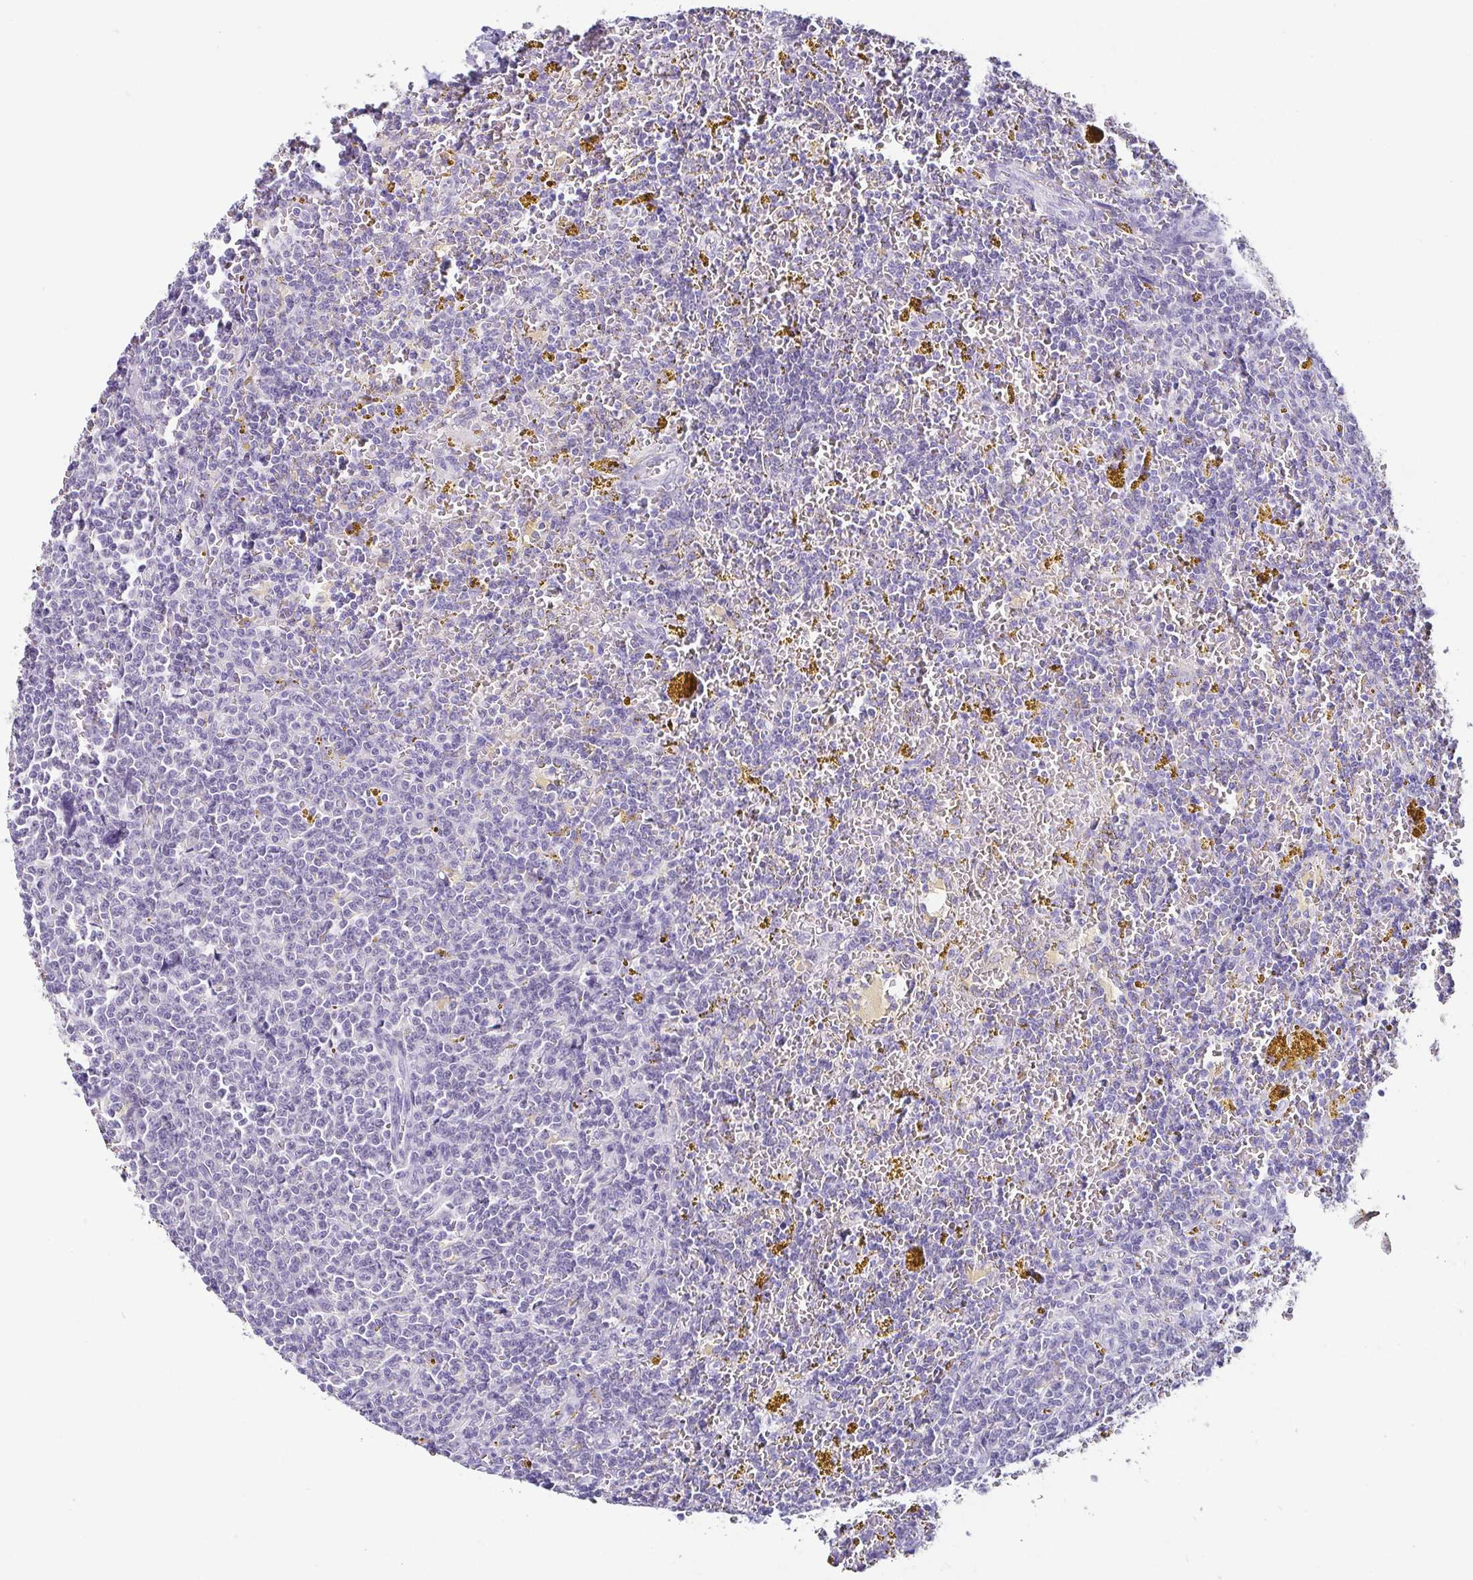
{"staining": {"intensity": "negative", "quantity": "none", "location": "none"}, "tissue": "lymphoma", "cell_type": "Tumor cells", "image_type": "cancer", "snomed": [{"axis": "morphology", "description": "Malignant lymphoma, non-Hodgkin's type, Low grade"}, {"axis": "topography", "description": "Spleen"}, {"axis": "topography", "description": "Lymph node"}], "caption": "DAB (3,3'-diaminobenzidine) immunohistochemical staining of human malignant lymphoma, non-Hodgkin's type (low-grade) displays no significant staining in tumor cells. (IHC, brightfield microscopy, high magnification).", "gene": "TP73", "patient": {"sex": "female", "age": 66}}